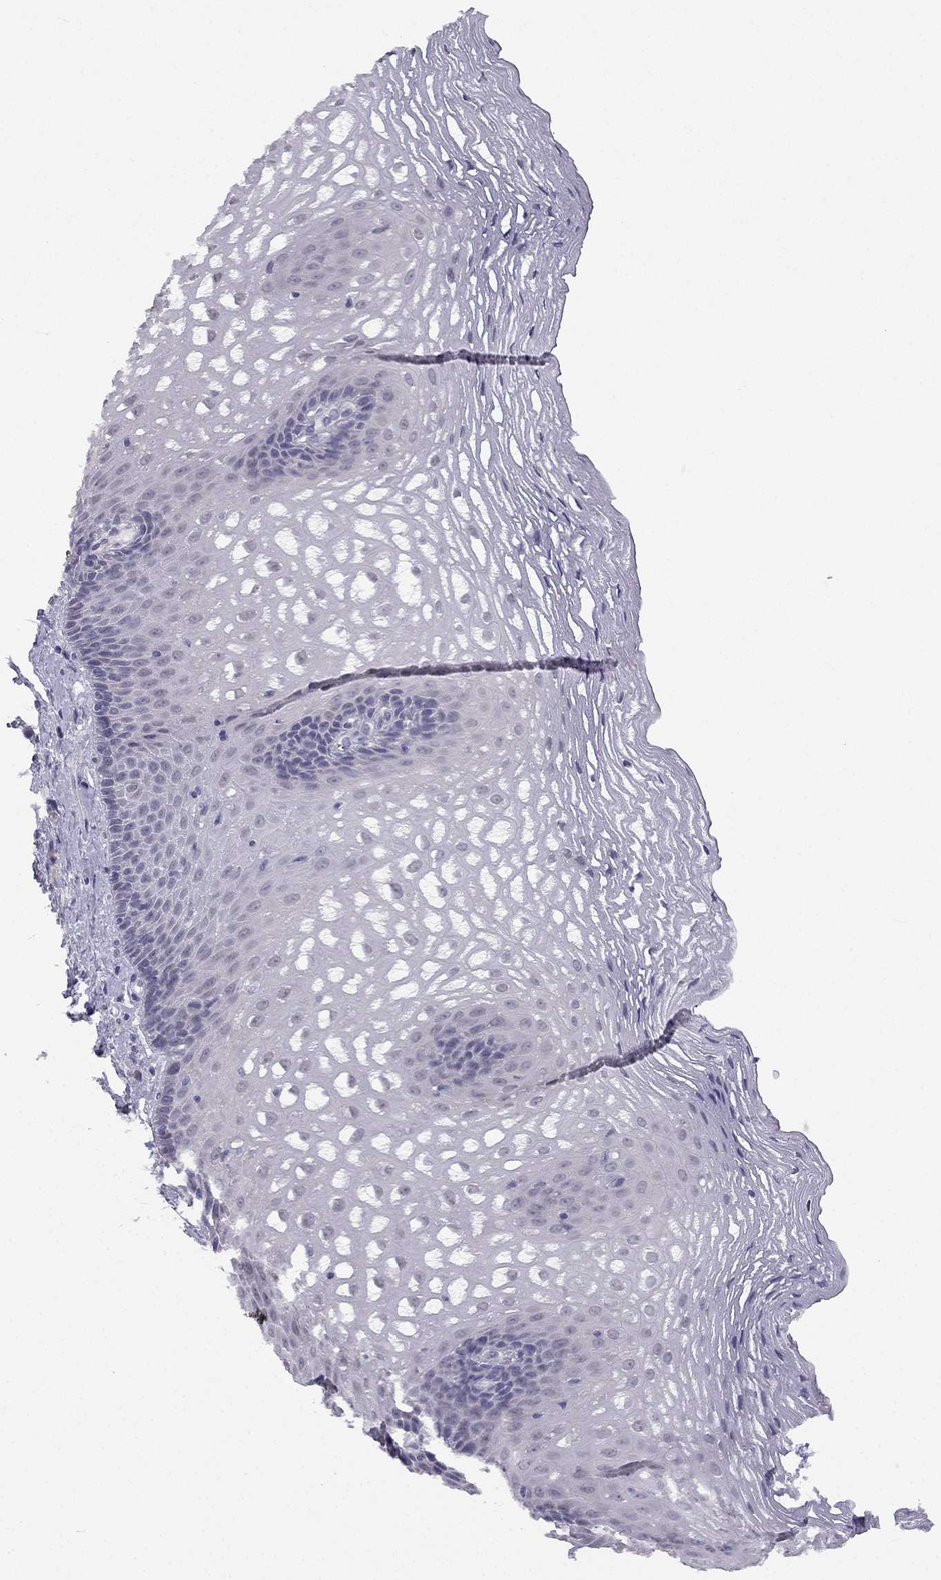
{"staining": {"intensity": "negative", "quantity": "none", "location": "none"}, "tissue": "esophagus", "cell_type": "Squamous epithelial cells", "image_type": "normal", "snomed": [{"axis": "morphology", "description": "Normal tissue, NOS"}, {"axis": "topography", "description": "Esophagus"}], "caption": "A high-resolution image shows immunohistochemistry (IHC) staining of unremarkable esophagus, which demonstrates no significant positivity in squamous epithelial cells. The staining was performed using DAB (3,3'-diaminobenzidine) to visualize the protein expression in brown, while the nuclei were stained in blue with hematoxylin (Magnification: 20x).", "gene": "C16orf89", "patient": {"sex": "male", "age": 76}}